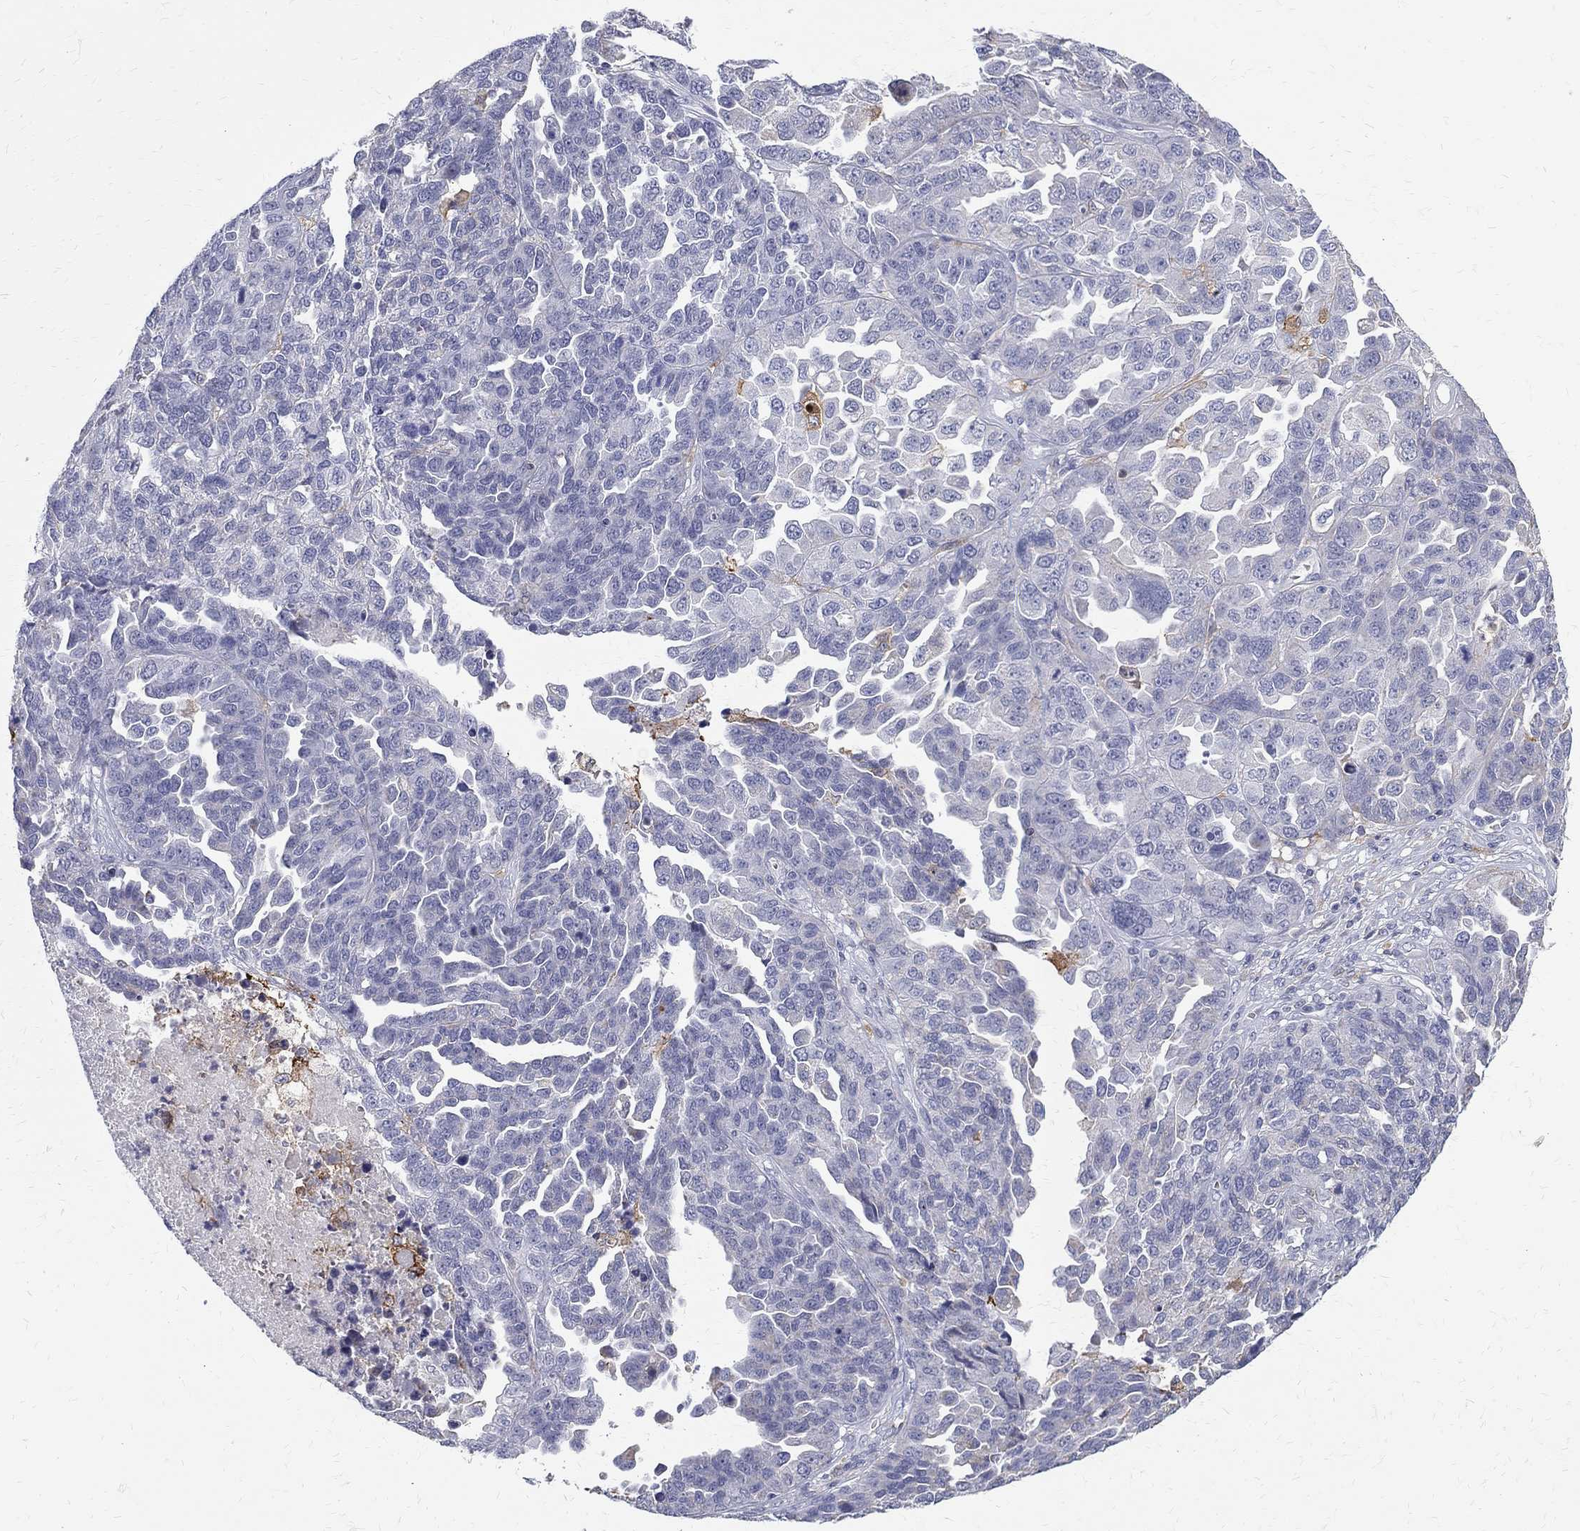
{"staining": {"intensity": "negative", "quantity": "none", "location": "none"}, "tissue": "ovarian cancer", "cell_type": "Tumor cells", "image_type": "cancer", "snomed": [{"axis": "morphology", "description": "Cystadenocarcinoma, serous, NOS"}, {"axis": "topography", "description": "Ovary"}], "caption": "DAB immunohistochemical staining of human serous cystadenocarcinoma (ovarian) displays no significant staining in tumor cells.", "gene": "AGER", "patient": {"sex": "female", "age": 87}}